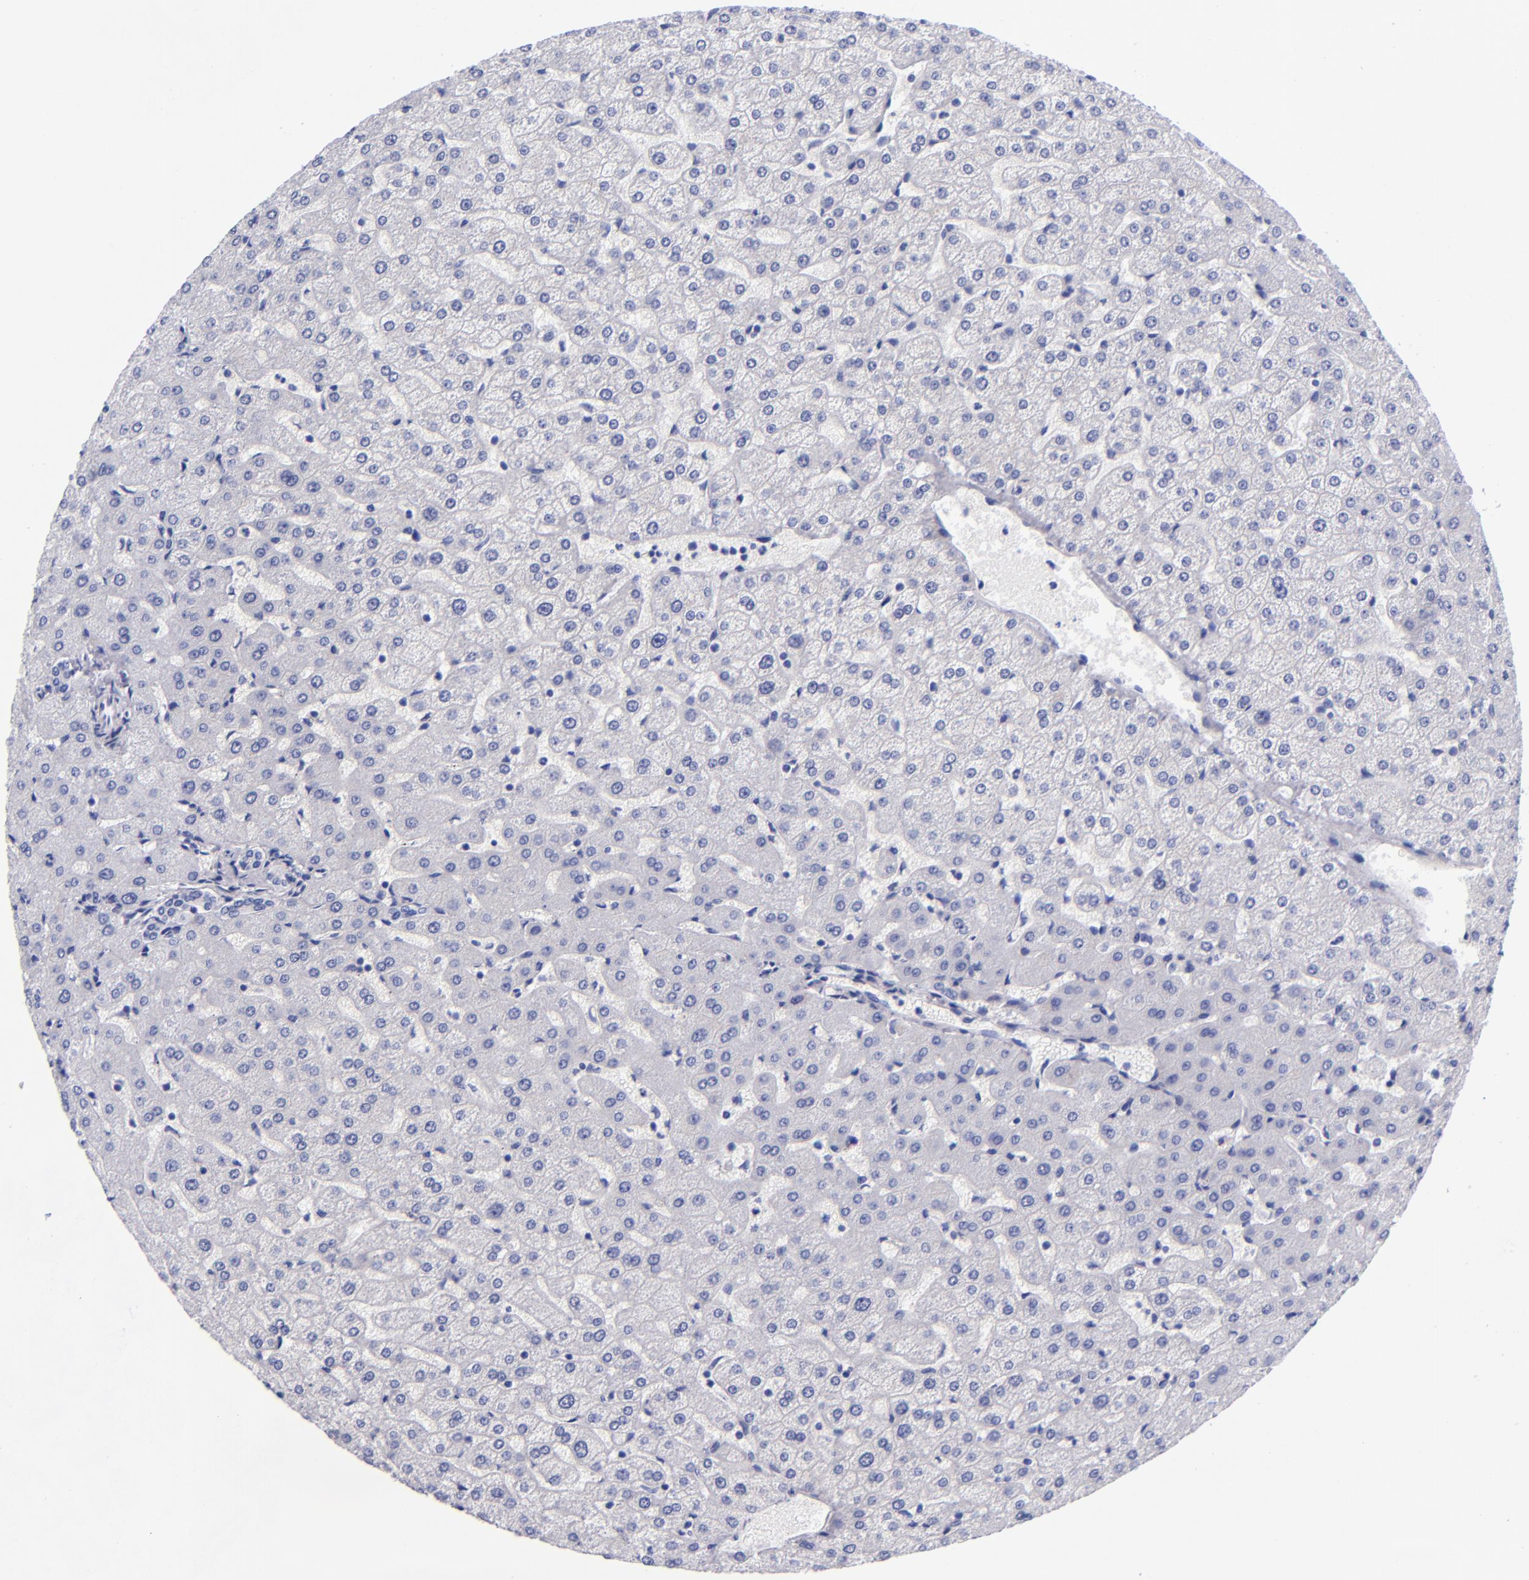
{"staining": {"intensity": "negative", "quantity": "none", "location": "none"}, "tissue": "liver", "cell_type": "Cholangiocytes", "image_type": "normal", "snomed": [{"axis": "morphology", "description": "Normal tissue, NOS"}, {"axis": "morphology", "description": "Fibrosis, NOS"}, {"axis": "topography", "description": "Liver"}], "caption": "Micrograph shows no protein expression in cholangiocytes of normal liver. (DAB (3,3'-diaminobenzidine) IHC with hematoxylin counter stain).", "gene": "MCM7", "patient": {"sex": "female", "age": 29}}